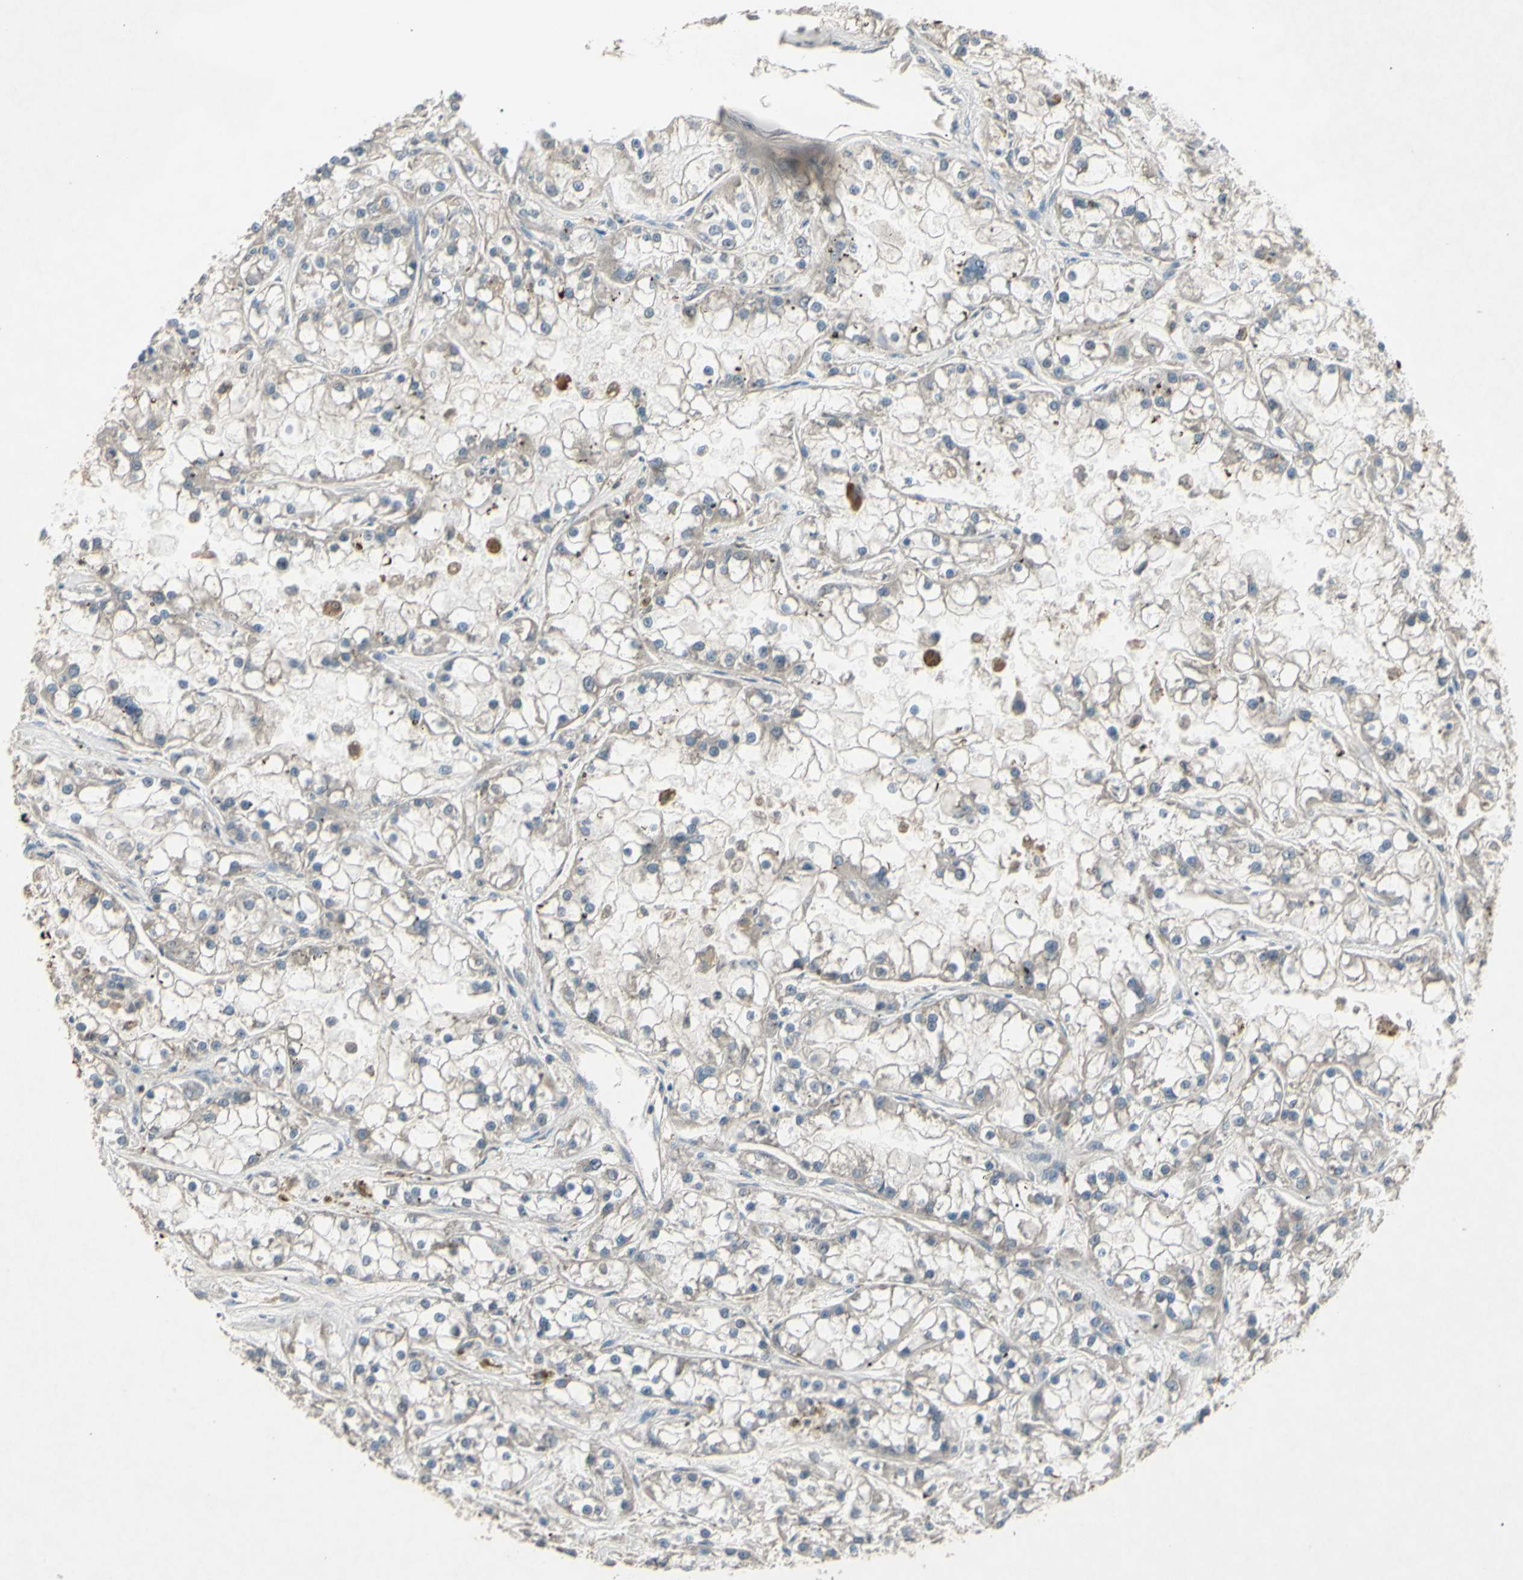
{"staining": {"intensity": "weak", "quantity": "25%-75%", "location": "cytoplasmic/membranous"}, "tissue": "renal cancer", "cell_type": "Tumor cells", "image_type": "cancer", "snomed": [{"axis": "morphology", "description": "Adenocarcinoma, NOS"}, {"axis": "topography", "description": "Kidney"}], "caption": "Adenocarcinoma (renal) stained with DAB immunohistochemistry (IHC) reveals low levels of weak cytoplasmic/membranous expression in approximately 25%-75% of tumor cells.", "gene": "TIMM21", "patient": {"sex": "female", "age": 52}}